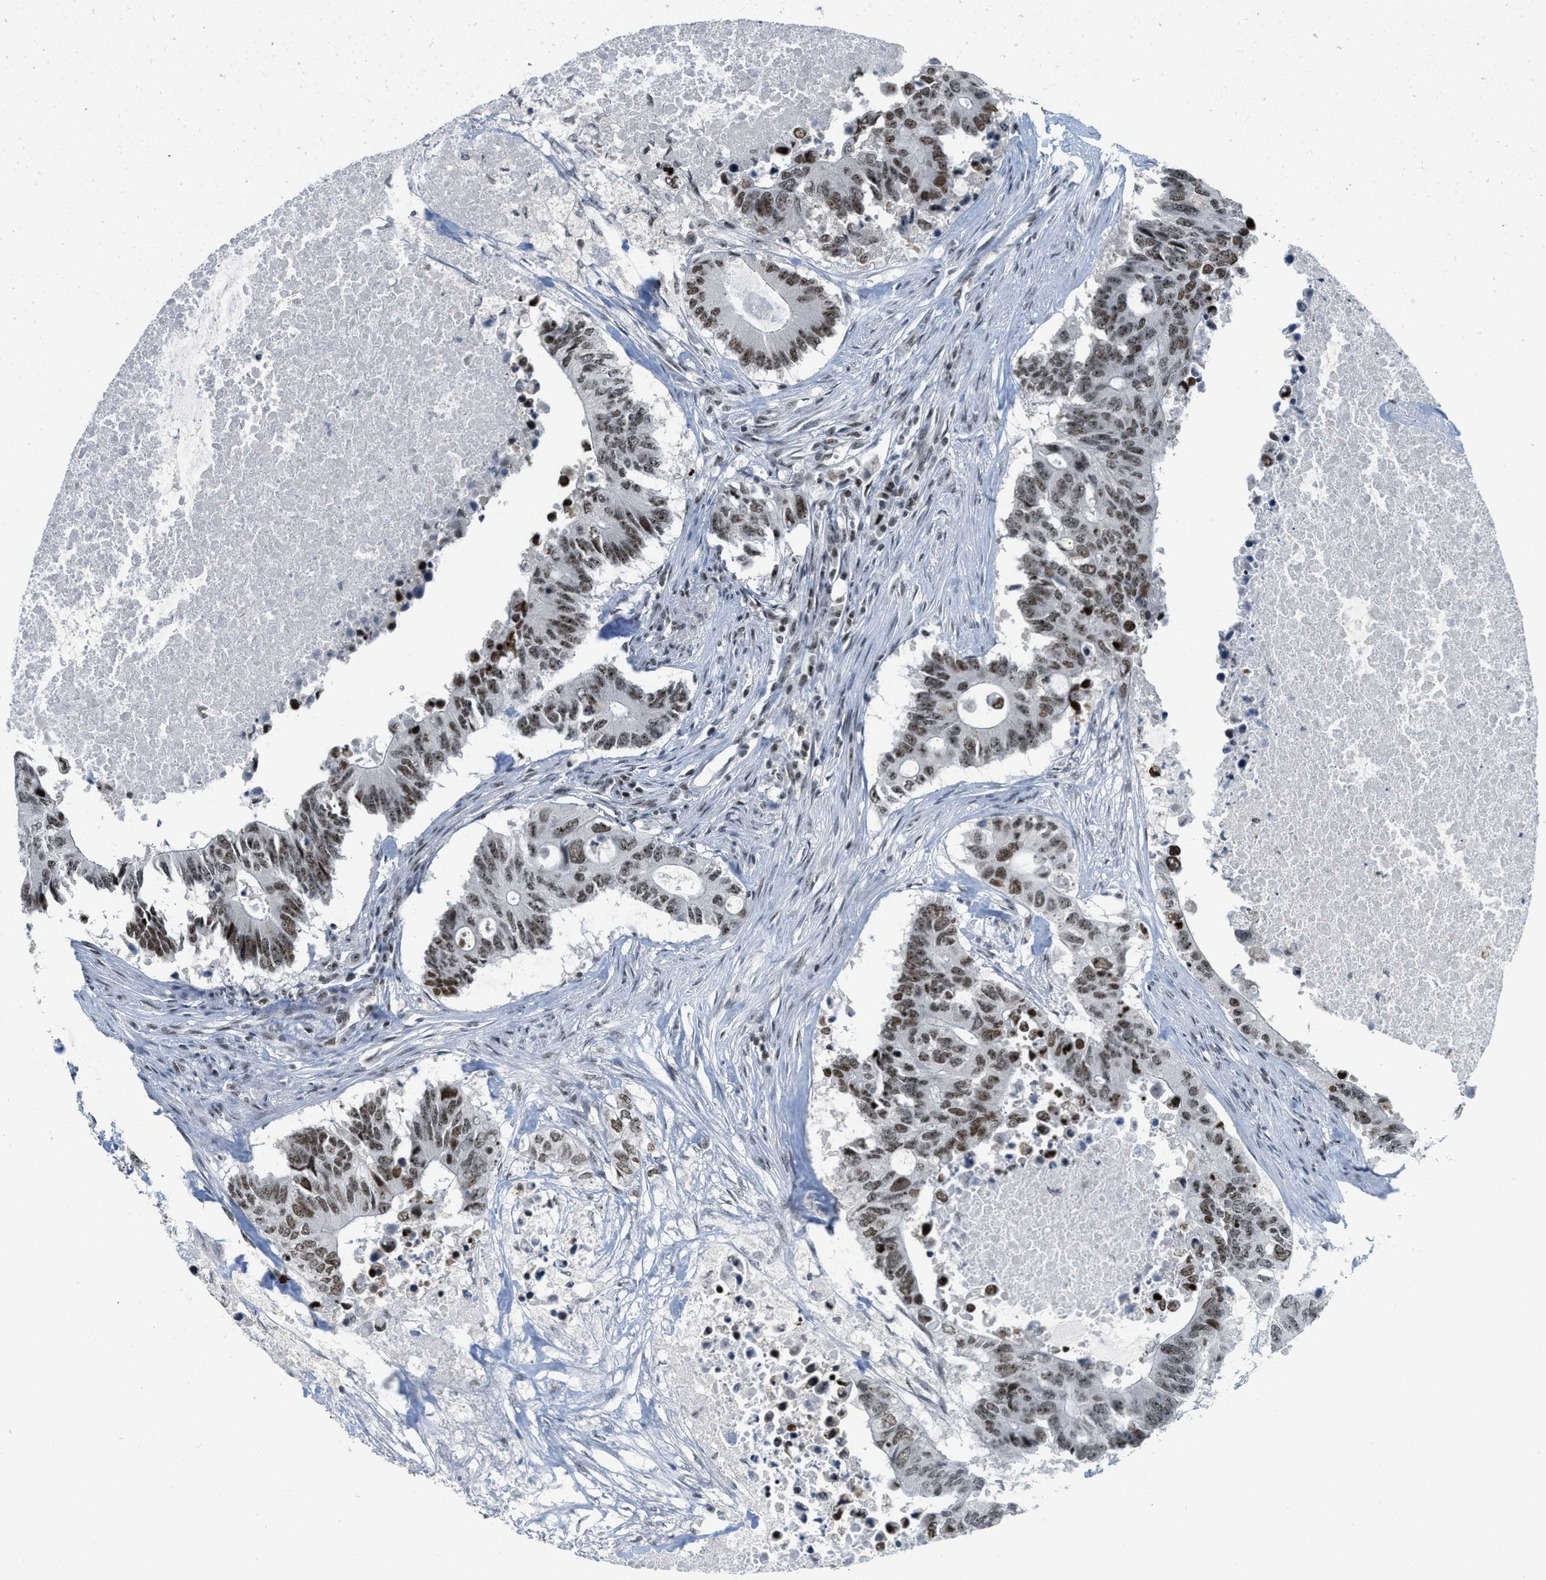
{"staining": {"intensity": "moderate", "quantity": ">75%", "location": "nuclear"}, "tissue": "colorectal cancer", "cell_type": "Tumor cells", "image_type": "cancer", "snomed": [{"axis": "morphology", "description": "Adenocarcinoma, NOS"}, {"axis": "topography", "description": "Colon"}], "caption": "Immunohistochemistry (IHC) micrograph of neoplastic tissue: adenocarcinoma (colorectal) stained using IHC exhibits medium levels of moderate protein expression localized specifically in the nuclear of tumor cells, appearing as a nuclear brown color.", "gene": "URB1", "patient": {"sex": "male", "age": 71}}